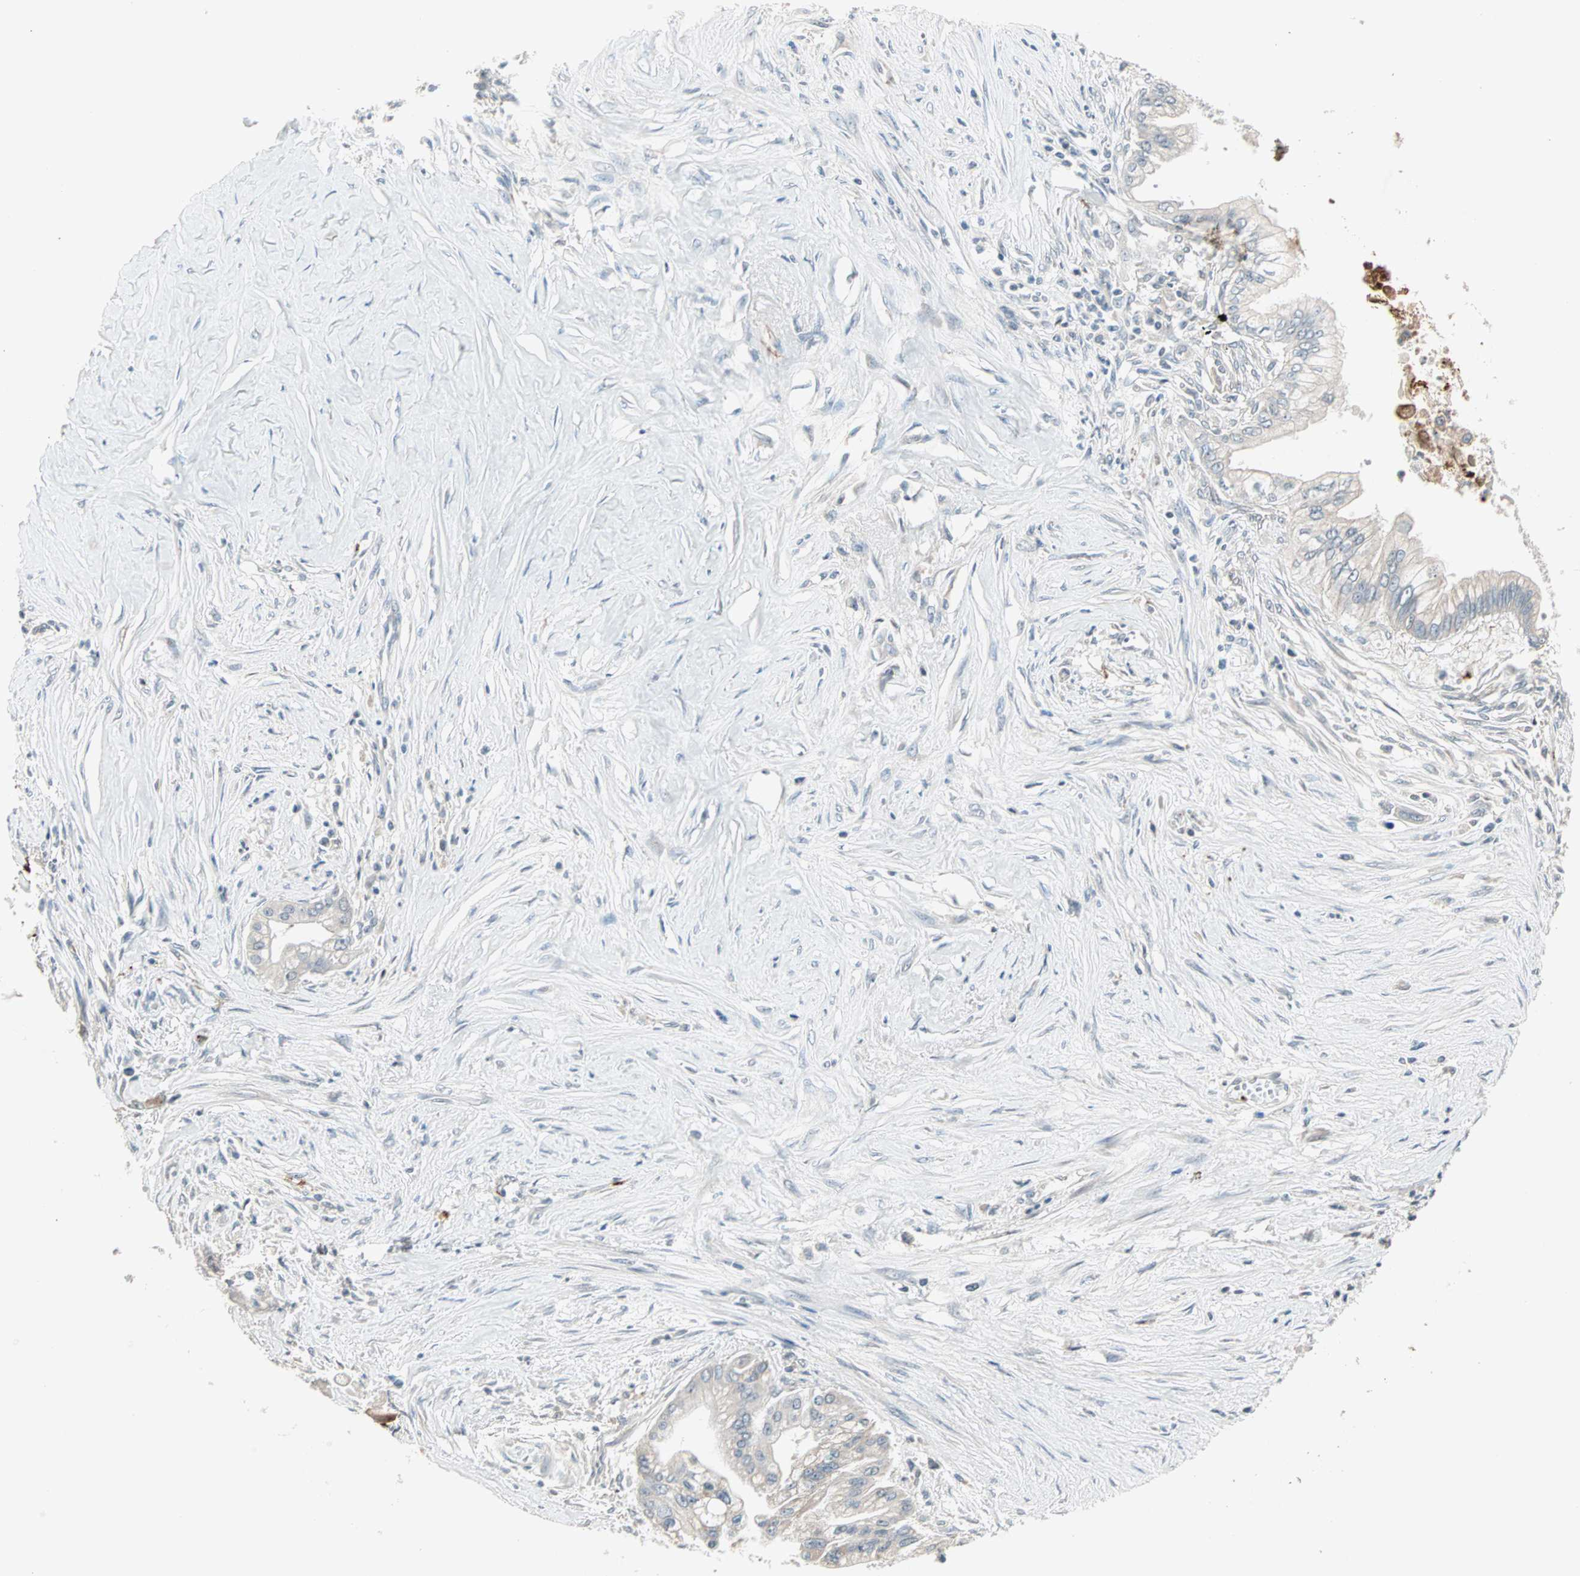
{"staining": {"intensity": "weak", "quantity": ">75%", "location": "cytoplasmic/membranous"}, "tissue": "pancreatic cancer", "cell_type": "Tumor cells", "image_type": "cancer", "snomed": [{"axis": "morphology", "description": "Adenocarcinoma, NOS"}, {"axis": "topography", "description": "Pancreas"}], "caption": "Adenocarcinoma (pancreatic) tissue demonstrates weak cytoplasmic/membranous staining in approximately >75% of tumor cells", "gene": "PROS1", "patient": {"sex": "male", "age": 59}}